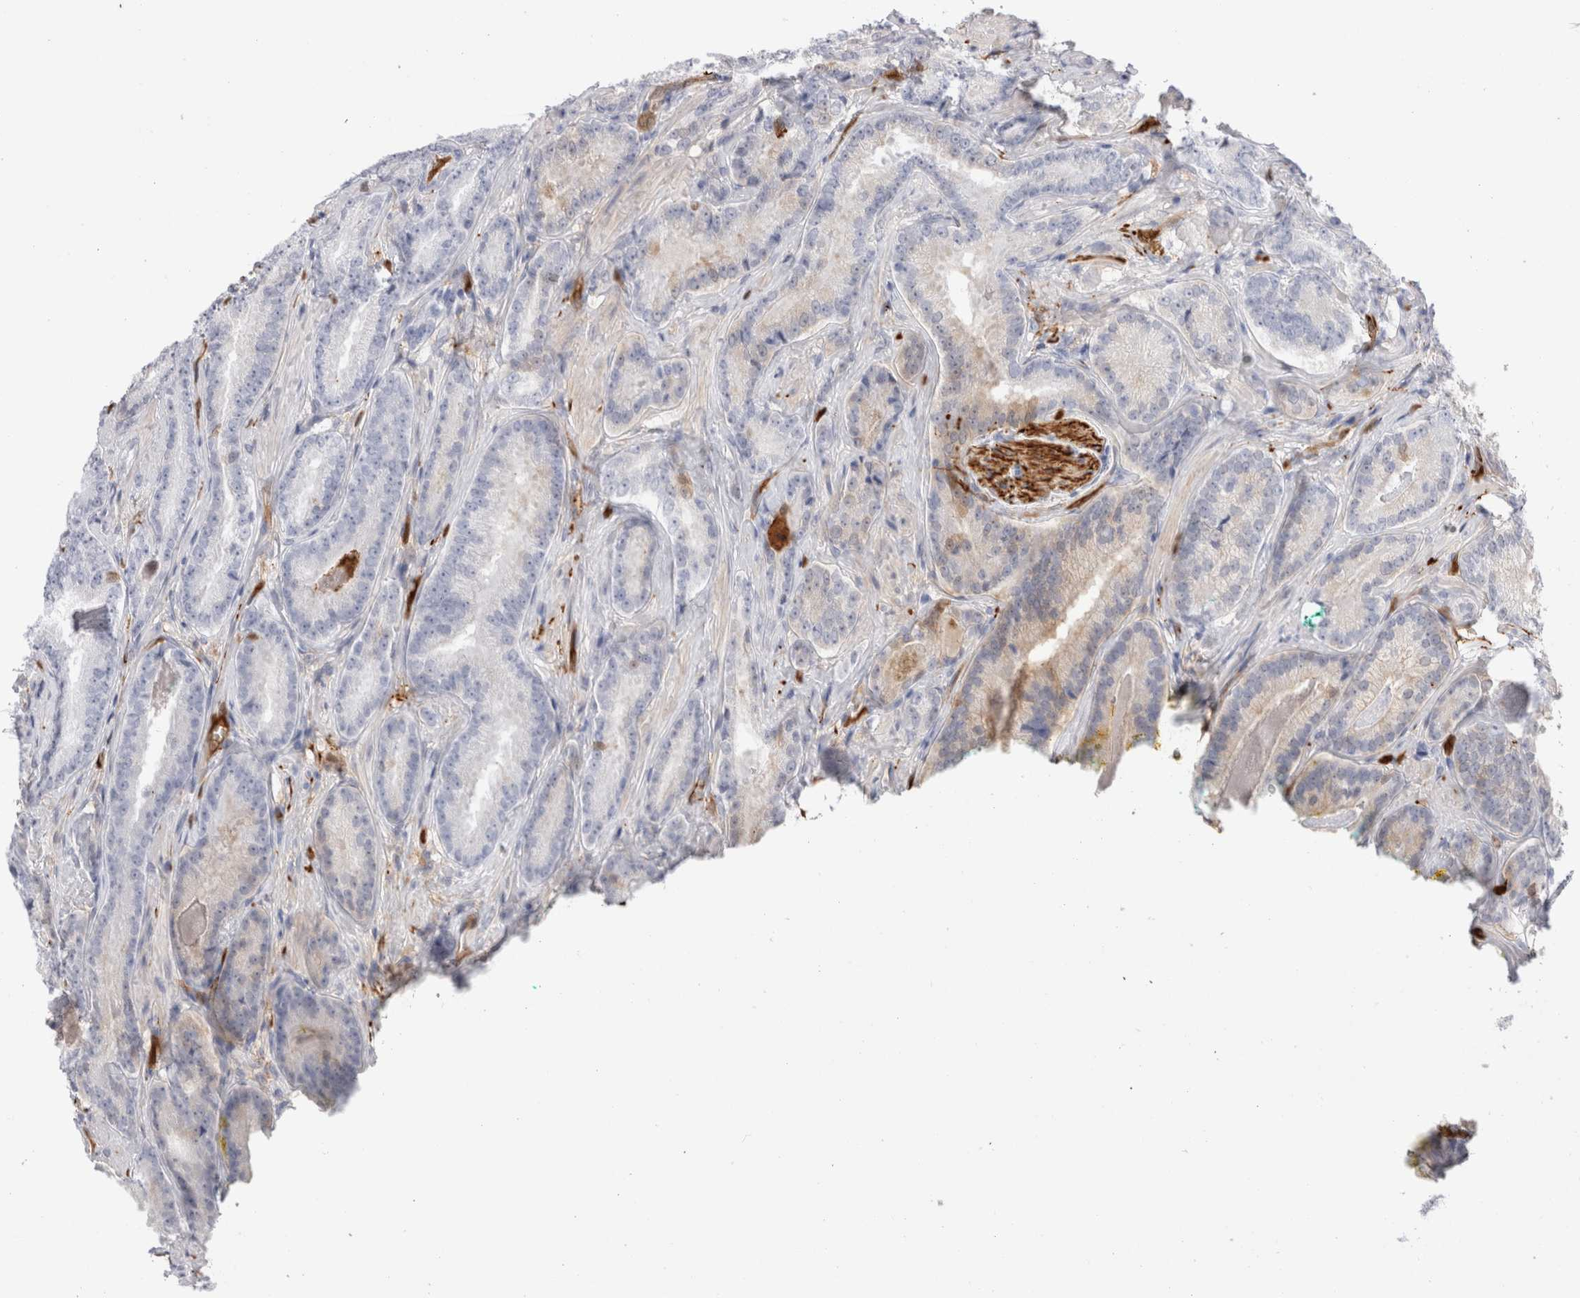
{"staining": {"intensity": "negative", "quantity": "none", "location": "none"}, "tissue": "prostate cancer", "cell_type": "Tumor cells", "image_type": "cancer", "snomed": [{"axis": "morphology", "description": "Adenocarcinoma, Low grade"}, {"axis": "topography", "description": "Prostate"}], "caption": "Human prostate cancer stained for a protein using immunohistochemistry displays no positivity in tumor cells.", "gene": "NAPEPLD", "patient": {"sex": "male", "age": 51}}